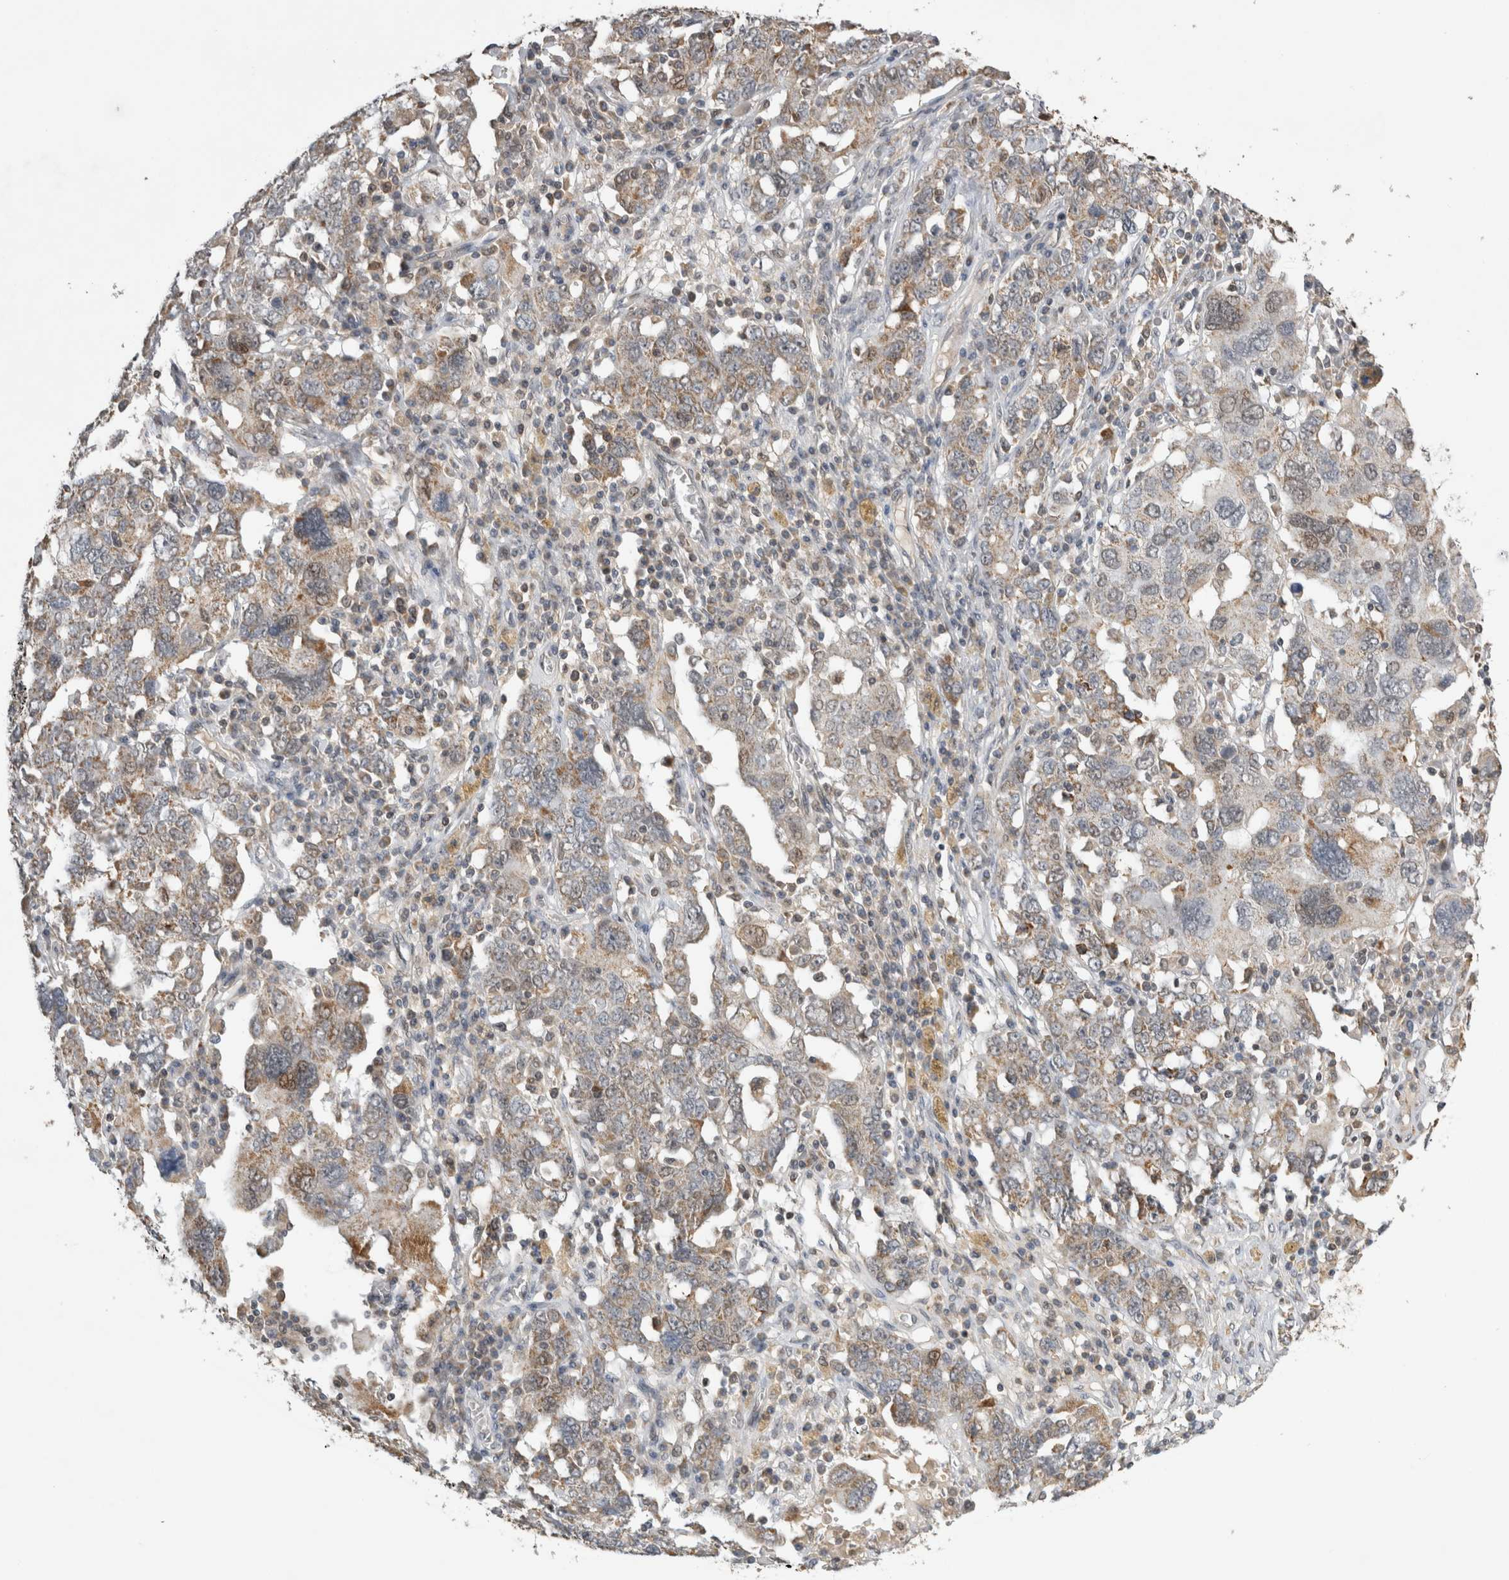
{"staining": {"intensity": "weak", "quantity": "25%-75%", "location": "cytoplasmic/membranous"}, "tissue": "ovarian cancer", "cell_type": "Tumor cells", "image_type": "cancer", "snomed": [{"axis": "morphology", "description": "Carcinoma, endometroid"}, {"axis": "topography", "description": "Ovary"}], "caption": "IHC photomicrograph of neoplastic tissue: human endometroid carcinoma (ovarian) stained using IHC demonstrates low levels of weak protein expression localized specifically in the cytoplasmic/membranous of tumor cells, appearing as a cytoplasmic/membranous brown color.", "gene": "KCNIP1", "patient": {"sex": "female", "age": 62}}